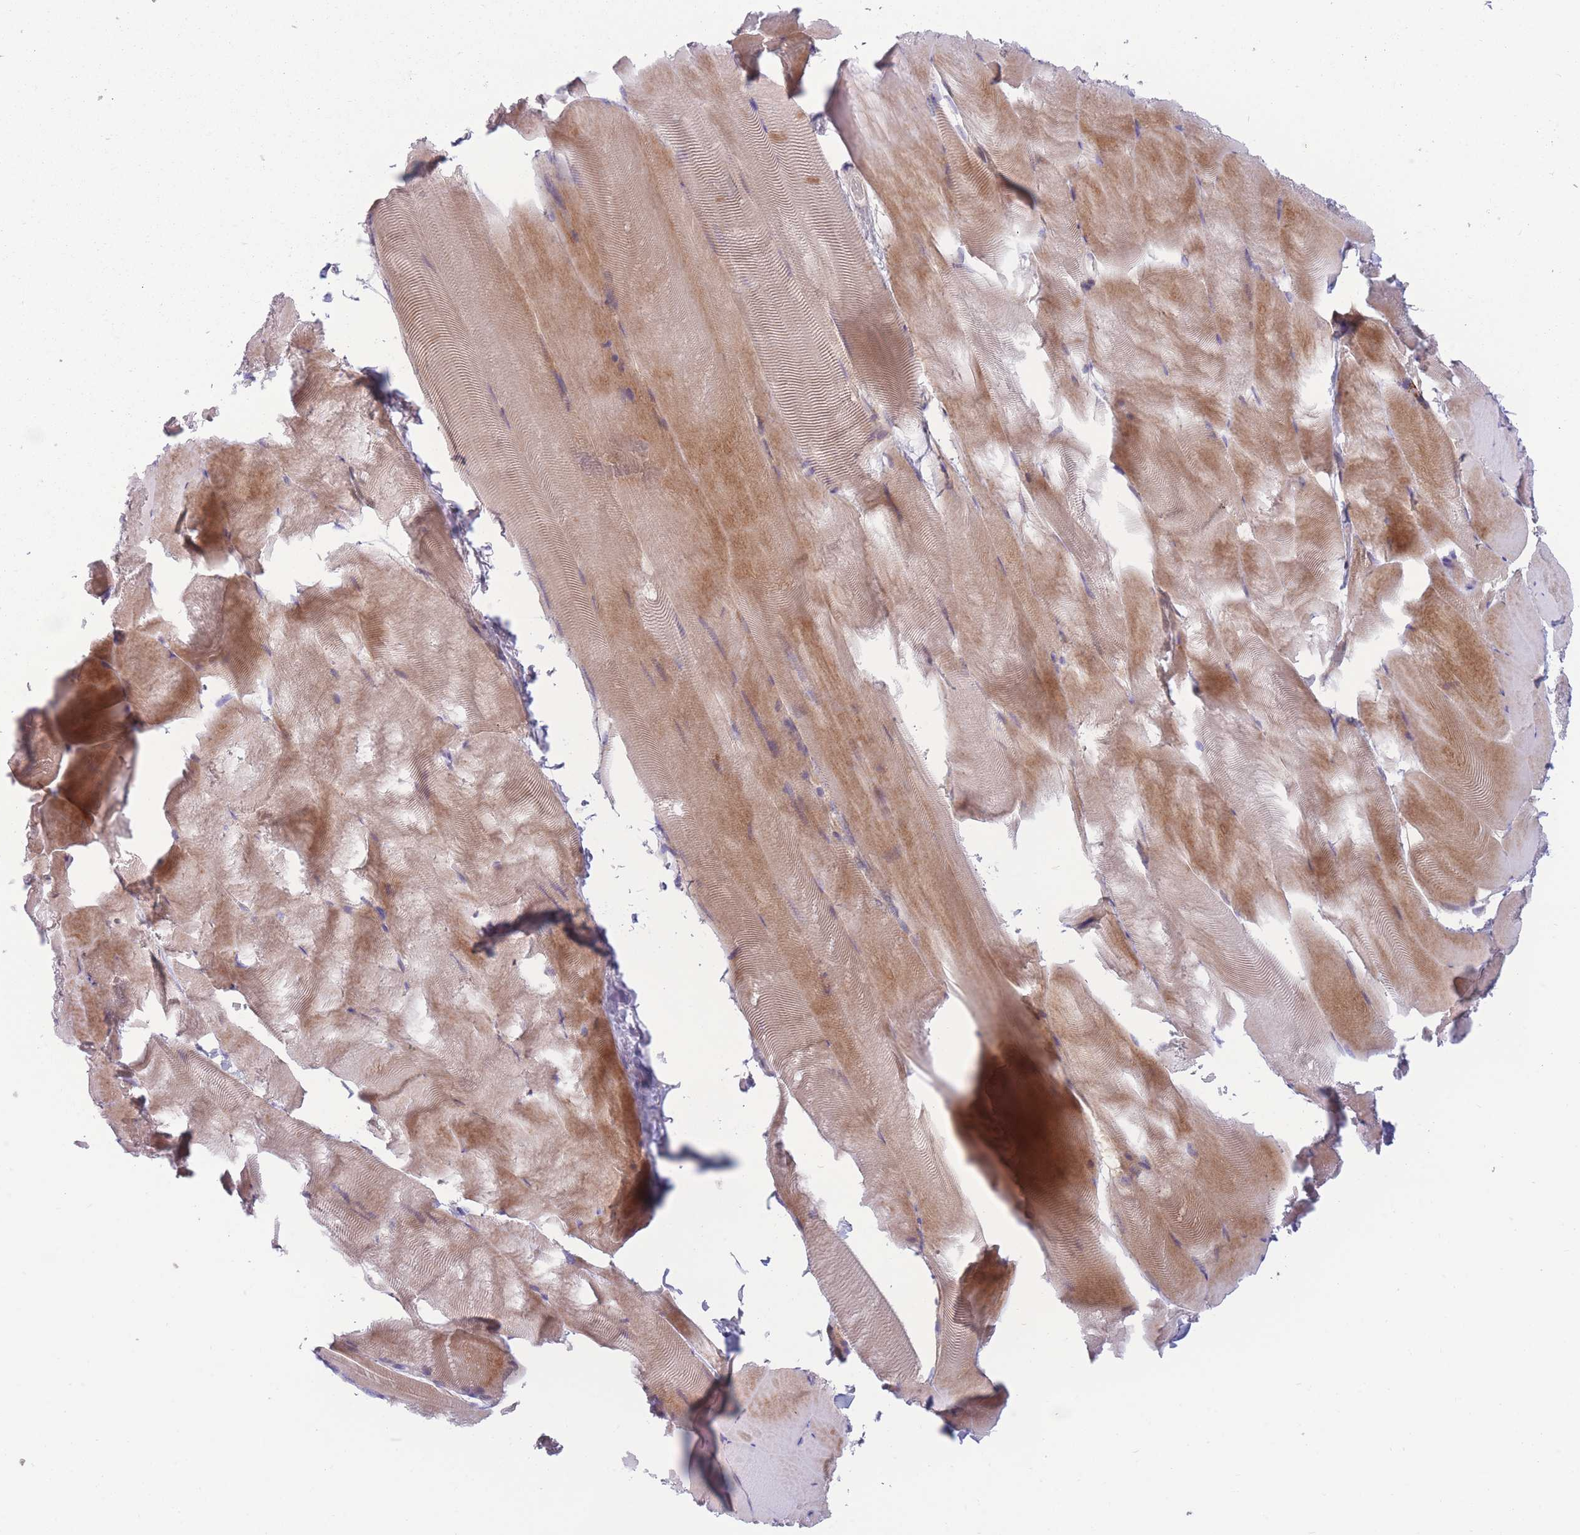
{"staining": {"intensity": "moderate", "quantity": "25%-75%", "location": "cytoplasmic/membranous"}, "tissue": "skeletal muscle", "cell_type": "Myocytes", "image_type": "normal", "snomed": [{"axis": "morphology", "description": "Normal tissue, NOS"}, {"axis": "topography", "description": "Skeletal muscle"}], "caption": "Protein analysis of benign skeletal muscle exhibits moderate cytoplasmic/membranous staining in approximately 25%-75% of myocytes. The protein of interest is shown in brown color, while the nuclei are stained blue.", "gene": "PDE4A", "patient": {"sex": "female", "age": 64}}